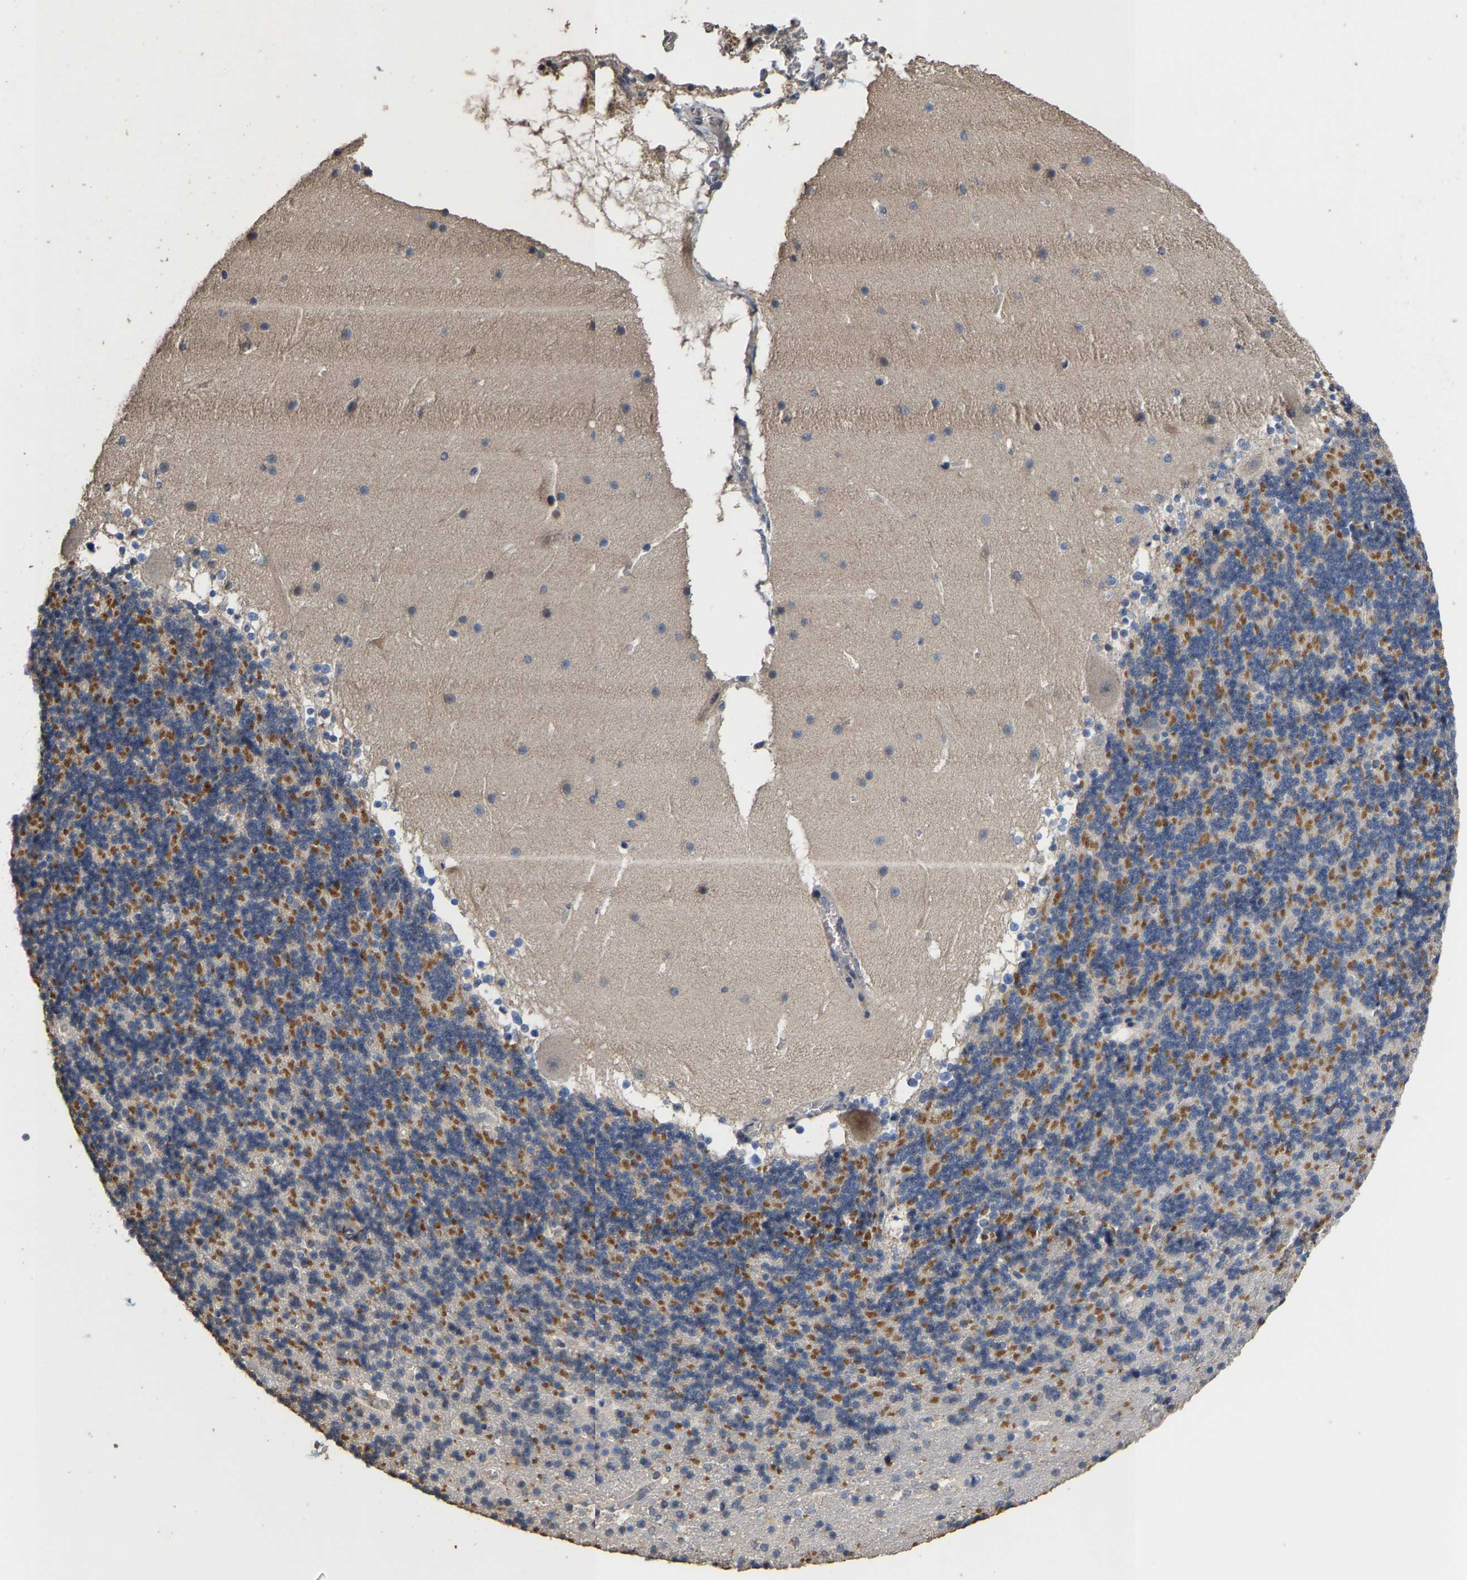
{"staining": {"intensity": "moderate", "quantity": "<25%", "location": "cytoplasmic/membranous"}, "tissue": "cerebellum", "cell_type": "Cells in granular layer", "image_type": "normal", "snomed": [{"axis": "morphology", "description": "Normal tissue, NOS"}, {"axis": "topography", "description": "Cerebellum"}], "caption": "The image displays staining of benign cerebellum, revealing moderate cytoplasmic/membranous protein expression (brown color) within cells in granular layer. (Stains: DAB in brown, nuclei in blue, Microscopy: brightfield microscopy at high magnification).", "gene": "TDRKH", "patient": {"sex": "male", "age": 45}}